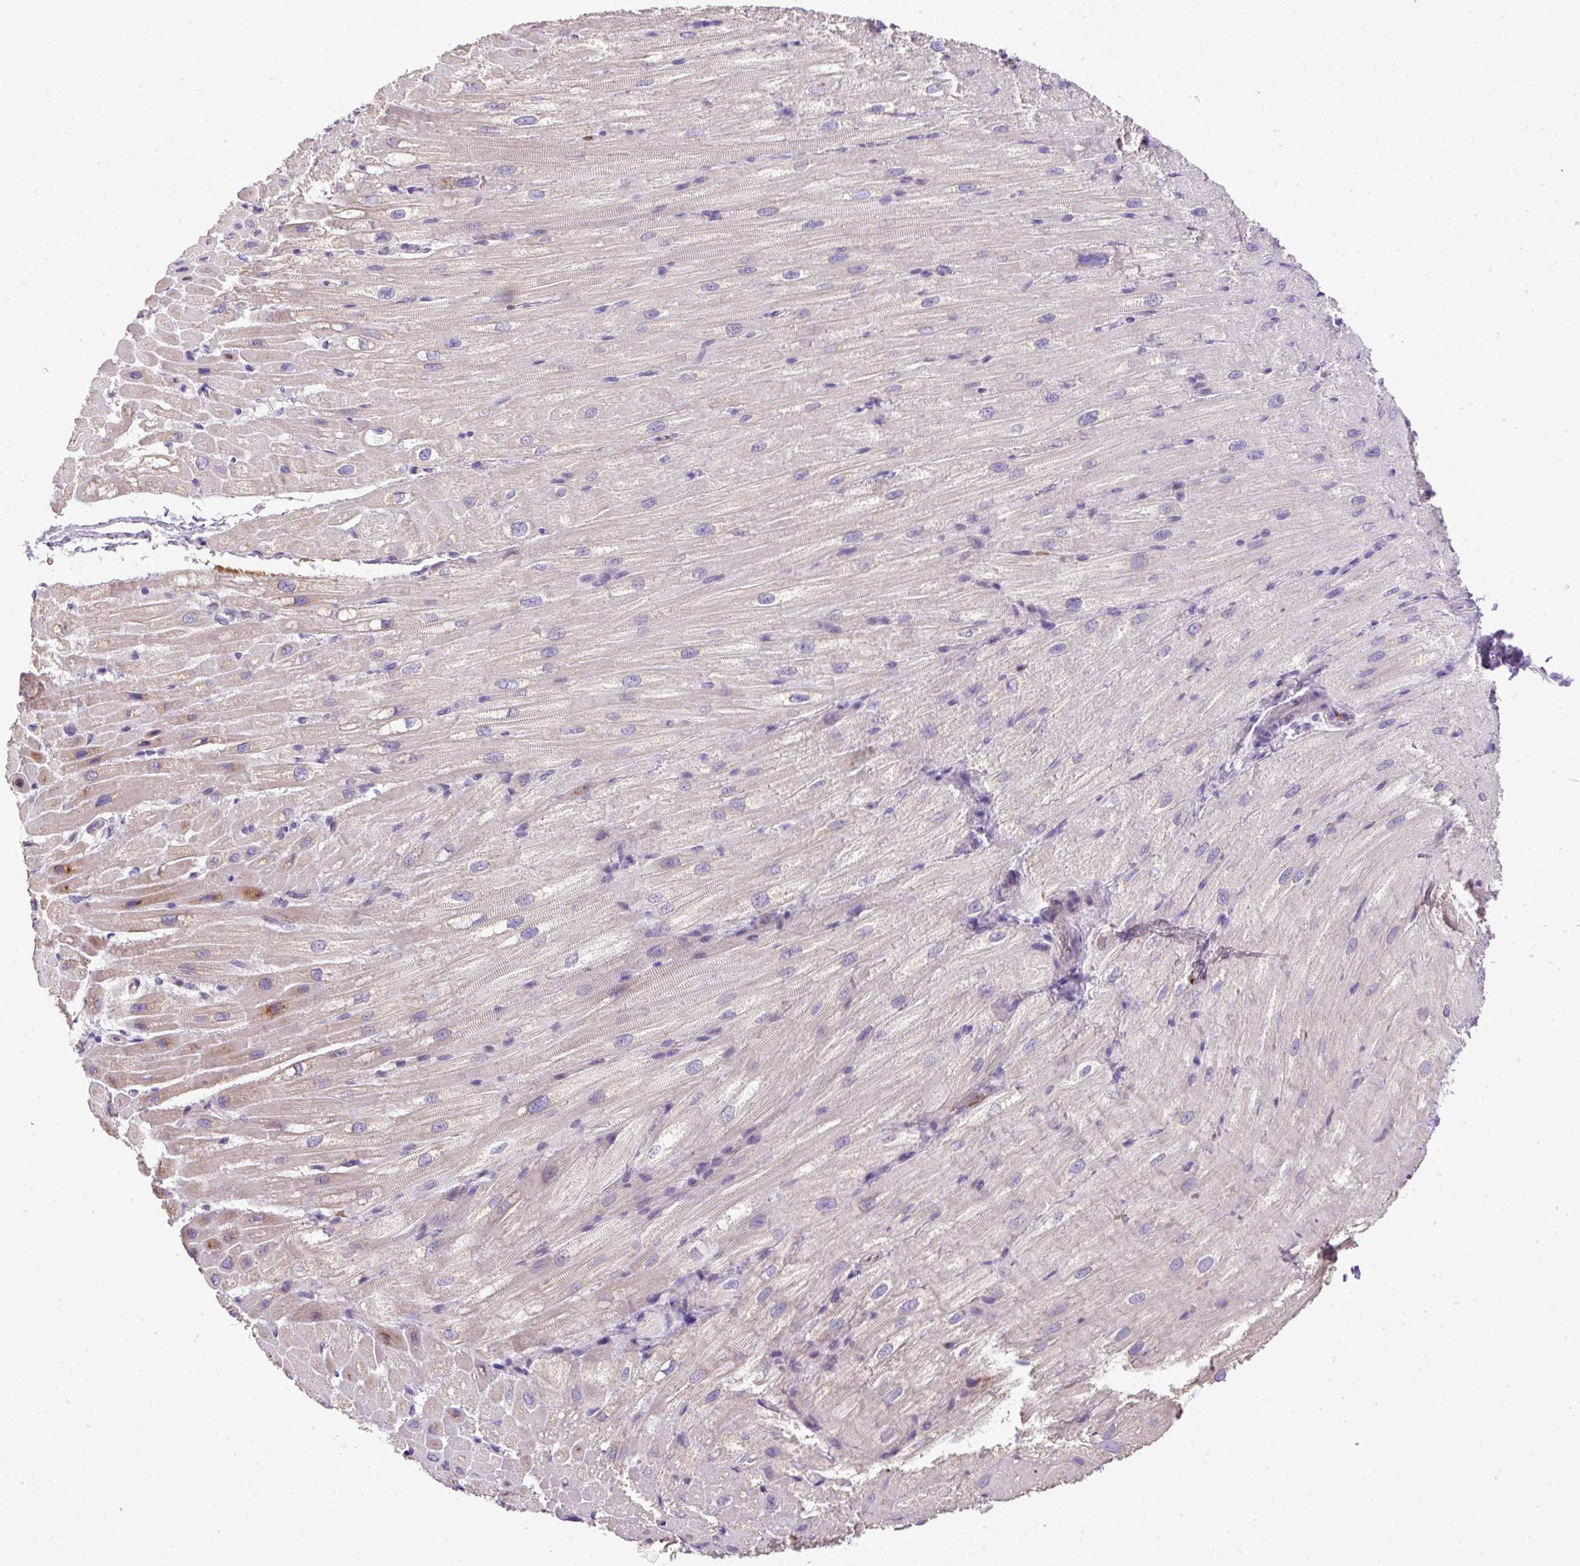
{"staining": {"intensity": "weak", "quantity": "<25%", "location": "cytoplasmic/membranous"}, "tissue": "heart muscle", "cell_type": "Cardiomyocytes", "image_type": "normal", "snomed": [{"axis": "morphology", "description": "Normal tissue, NOS"}, {"axis": "topography", "description": "Heart"}], "caption": "Protein analysis of unremarkable heart muscle exhibits no significant expression in cardiomyocytes.", "gene": "CXCL13", "patient": {"sex": "male", "age": 62}}